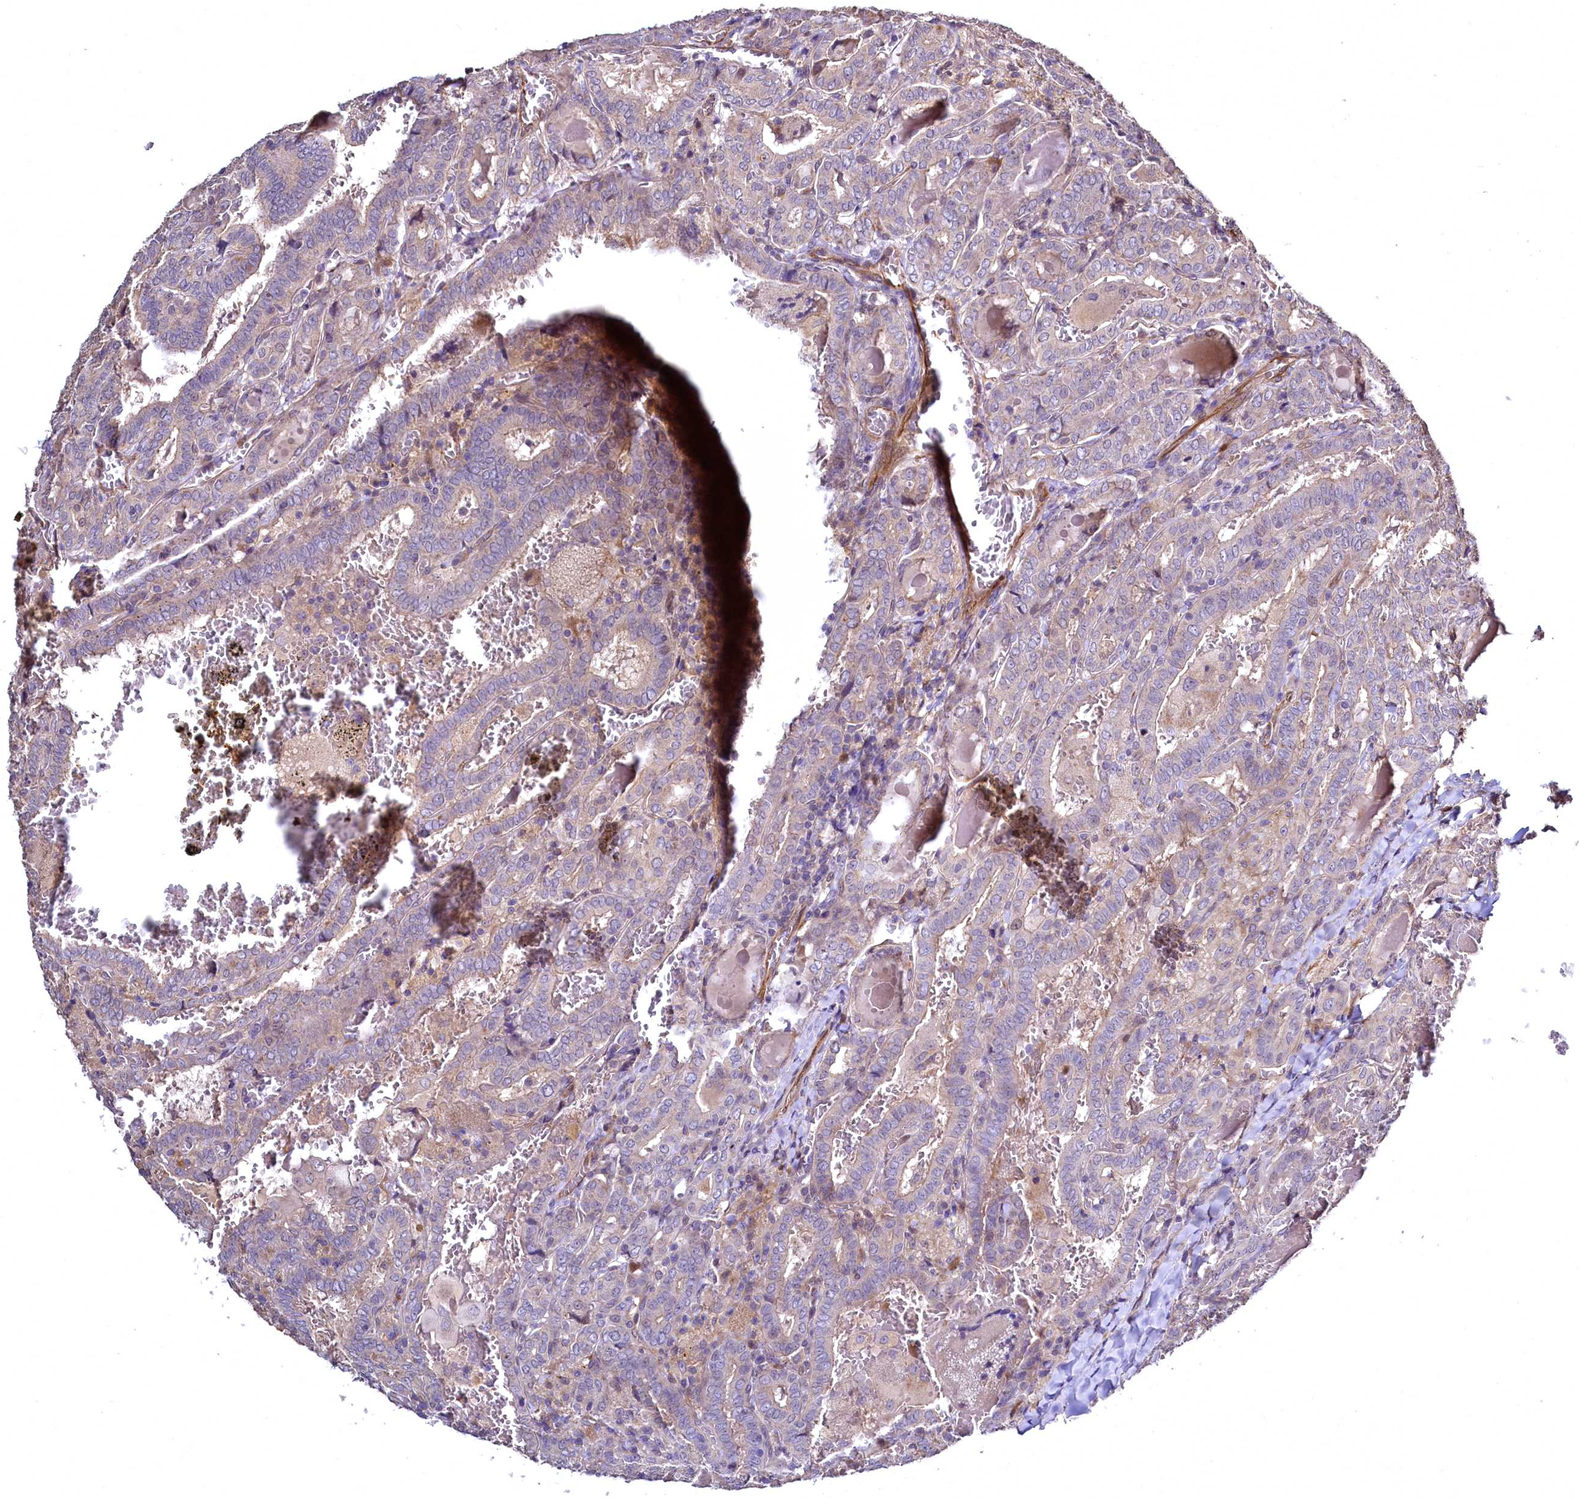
{"staining": {"intensity": "negative", "quantity": "none", "location": "none"}, "tissue": "thyroid cancer", "cell_type": "Tumor cells", "image_type": "cancer", "snomed": [{"axis": "morphology", "description": "Papillary adenocarcinoma, NOS"}, {"axis": "topography", "description": "Thyroid gland"}], "caption": "An image of thyroid cancer (papillary adenocarcinoma) stained for a protein shows no brown staining in tumor cells.", "gene": "TBCEL", "patient": {"sex": "female", "age": 72}}